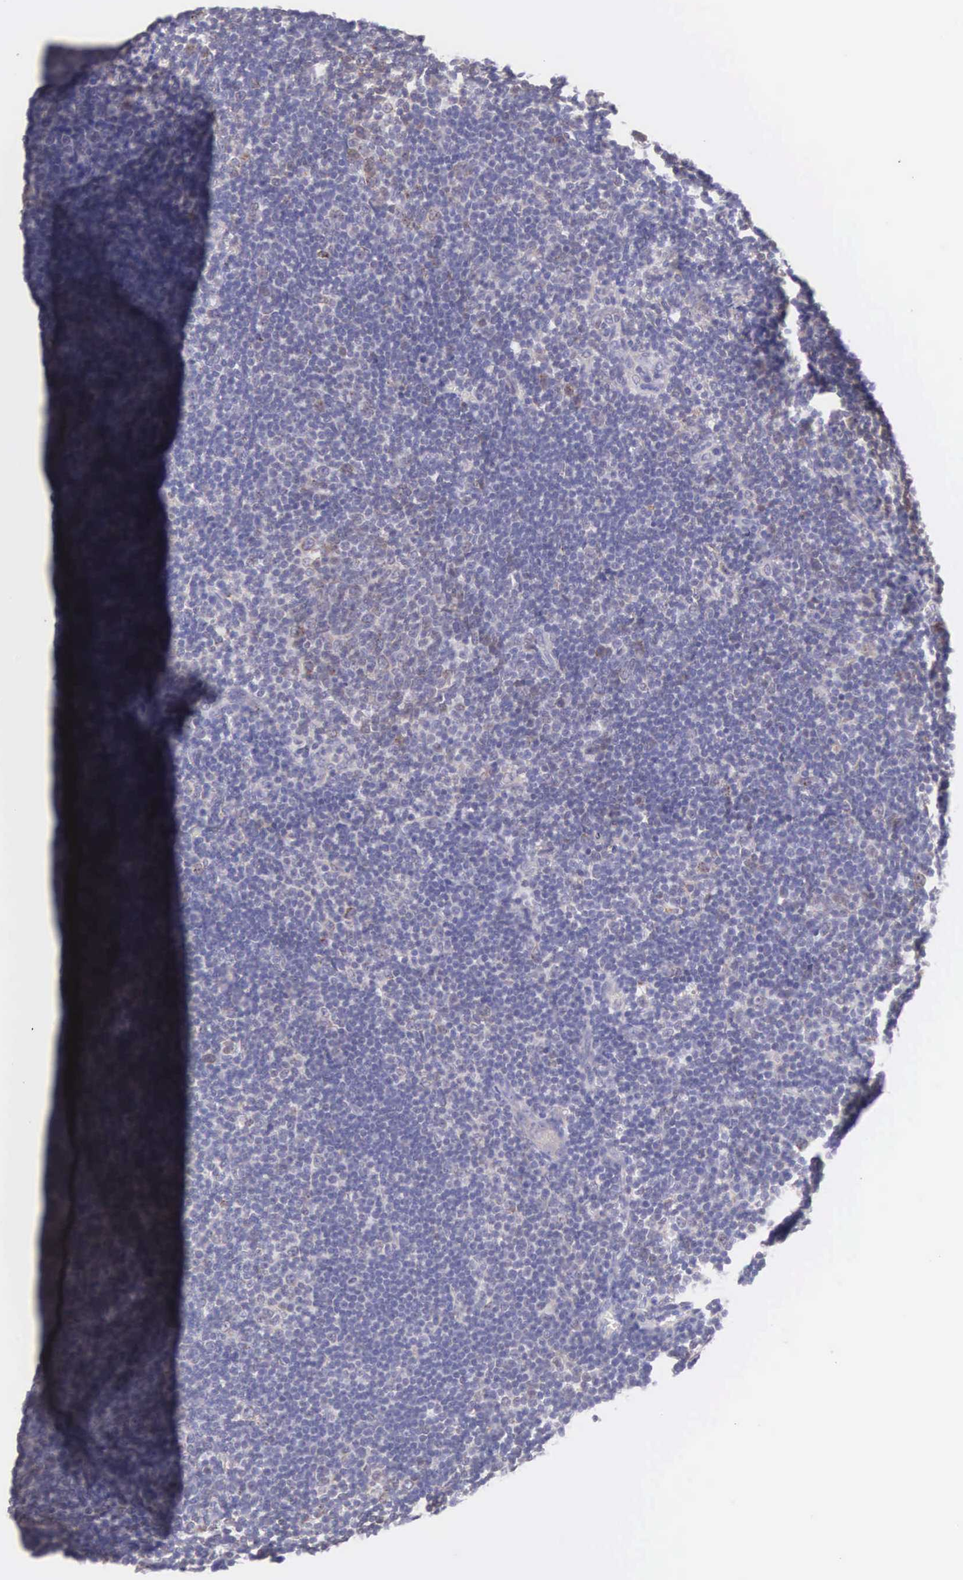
{"staining": {"intensity": "weak", "quantity": "25%-75%", "location": "cytoplasmic/membranous"}, "tissue": "lymphoma", "cell_type": "Tumor cells", "image_type": "cancer", "snomed": [{"axis": "morphology", "description": "Malignant lymphoma, non-Hodgkin's type, Low grade"}, {"axis": "topography", "description": "Lymph node"}], "caption": "Protein expression analysis of human lymphoma reveals weak cytoplasmic/membranous staining in about 25%-75% of tumor cells.", "gene": "NSDHL", "patient": {"sex": "male", "age": 49}}